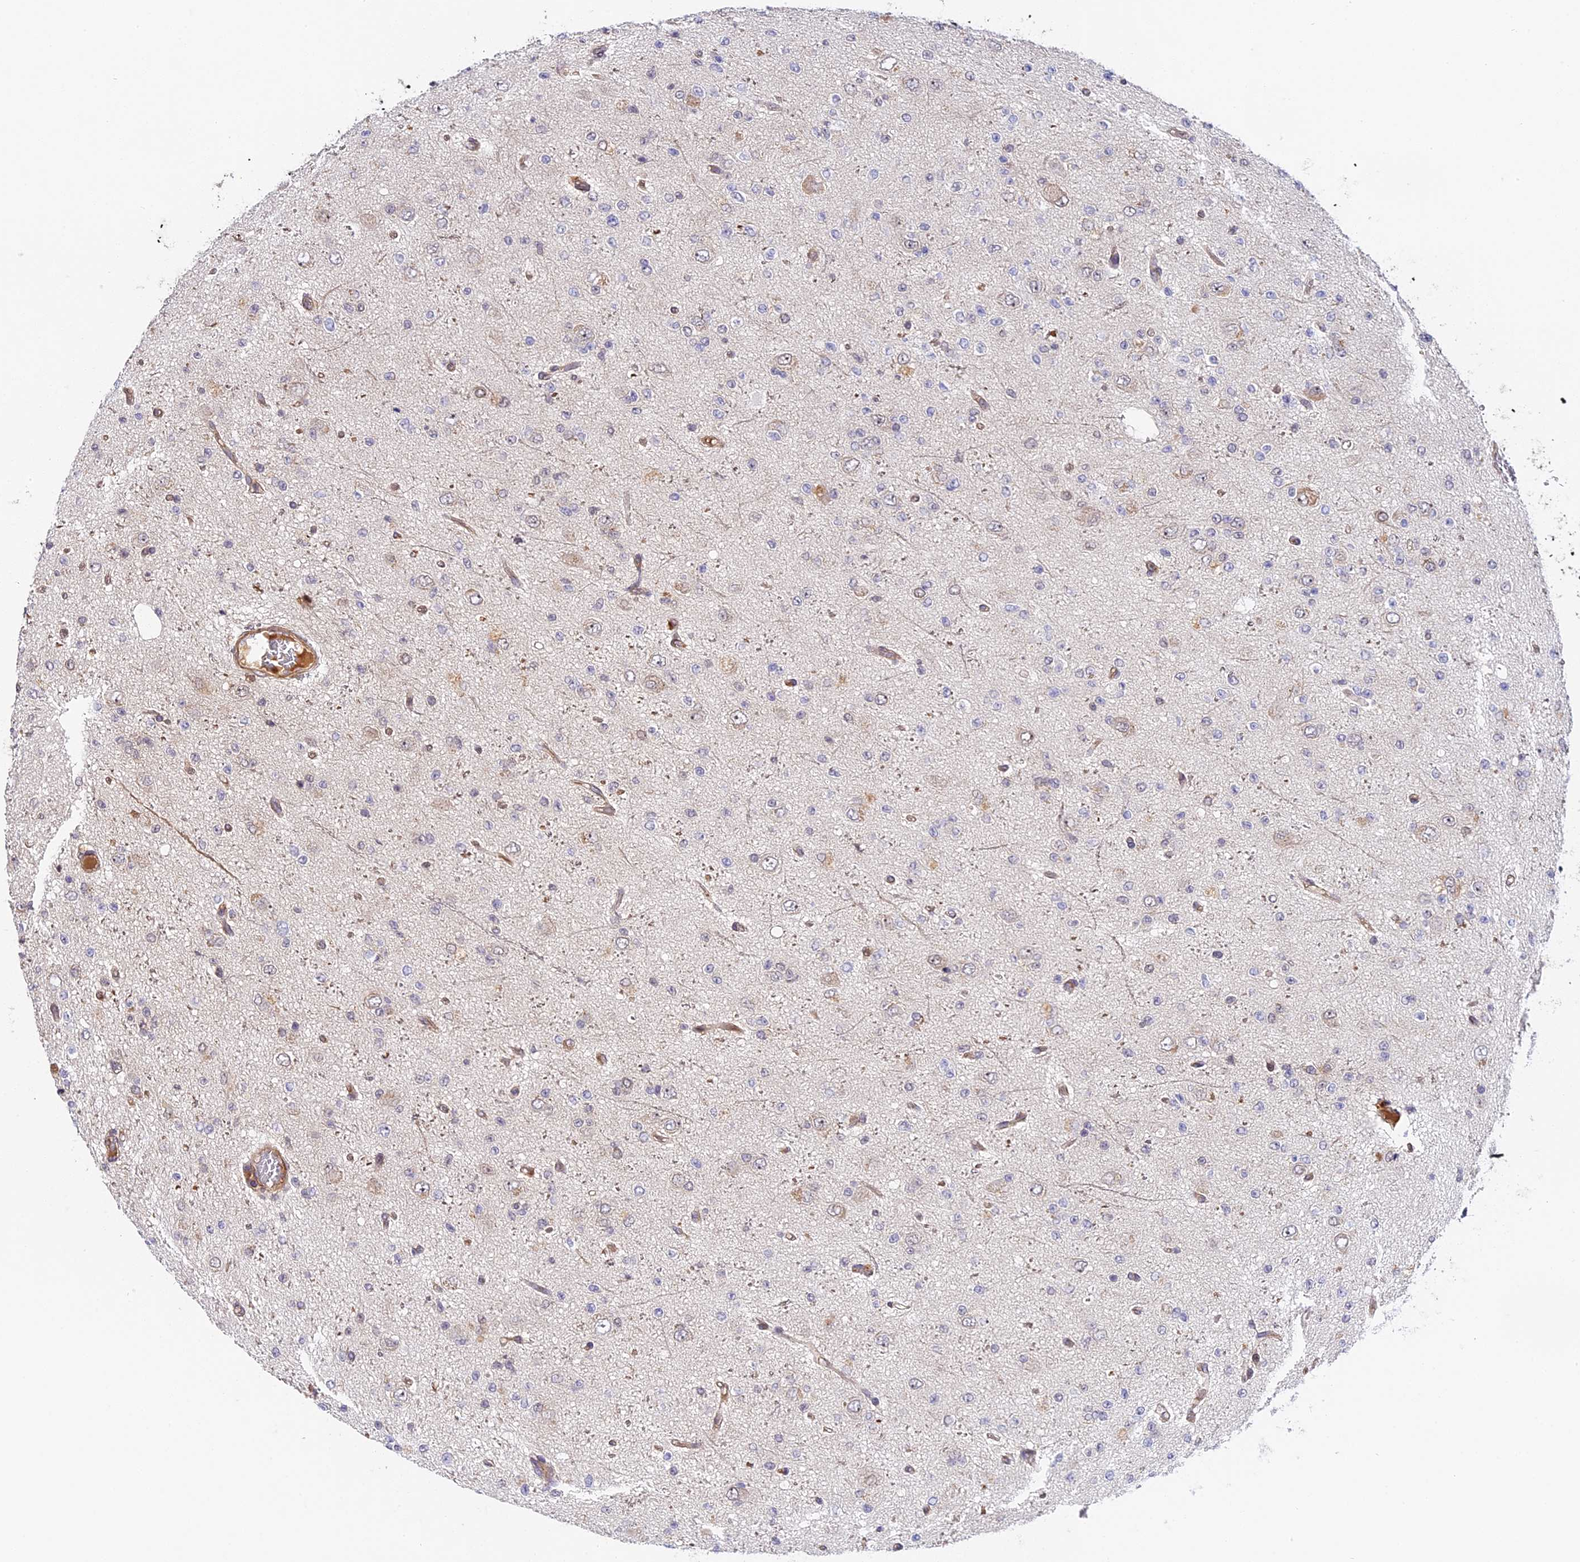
{"staining": {"intensity": "negative", "quantity": "none", "location": "none"}, "tissue": "glioma", "cell_type": "Tumor cells", "image_type": "cancer", "snomed": [{"axis": "morphology", "description": "Glioma, malignant, High grade"}, {"axis": "topography", "description": "pancreas cauda"}], "caption": "High magnification brightfield microscopy of glioma stained with DAB (brown) and counterstained with hematoxylin (blue): tumor cells show no significant staining. The staining was performed using DAB (3,3'-diaminobenzidine) to visualize the protein expression in brown, while the nuclei were stained in blue with hematoxylin (Magnification: 20x).", "gene": "IMPACT", "patient": {"sex": "male", "age": 60}}